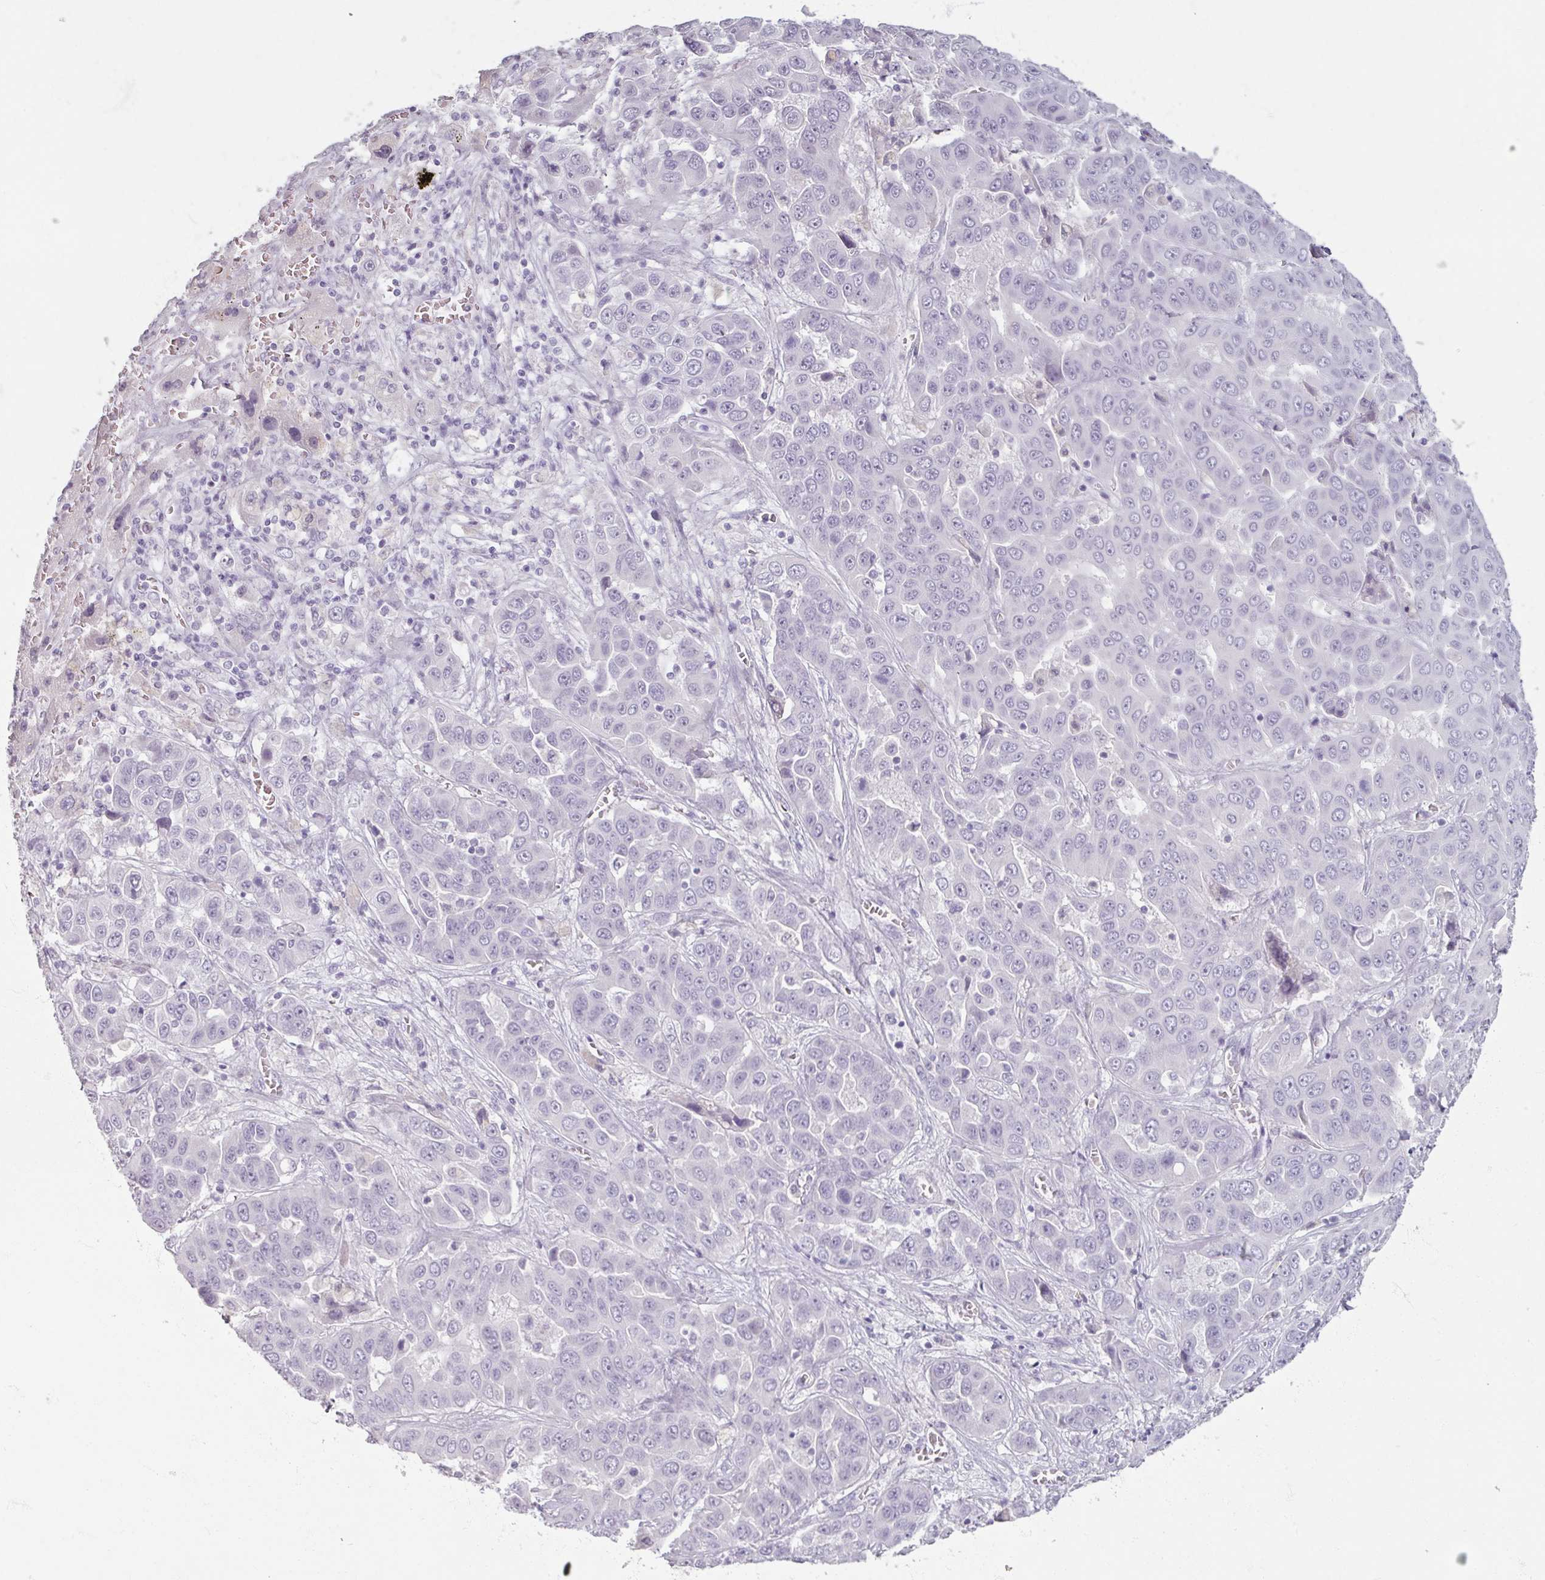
{"staining": {"intensity": "negative", "quantity": "none", "location": "none"}, "tissue": "liver cancer", "cell_type": "Tumor cells", "image_type": "cancer", "snomed": [{"axis": "morphology", "description": "Cholangiocarcinoma"}, {"axis": "topography", "description": "Liver"}], "caption": "Image shows no protein positivity in tumor cells of liver cholangiocarcinoma tissue.", "gene": "TG", "patient": {"sex": "female", "age": 52}}